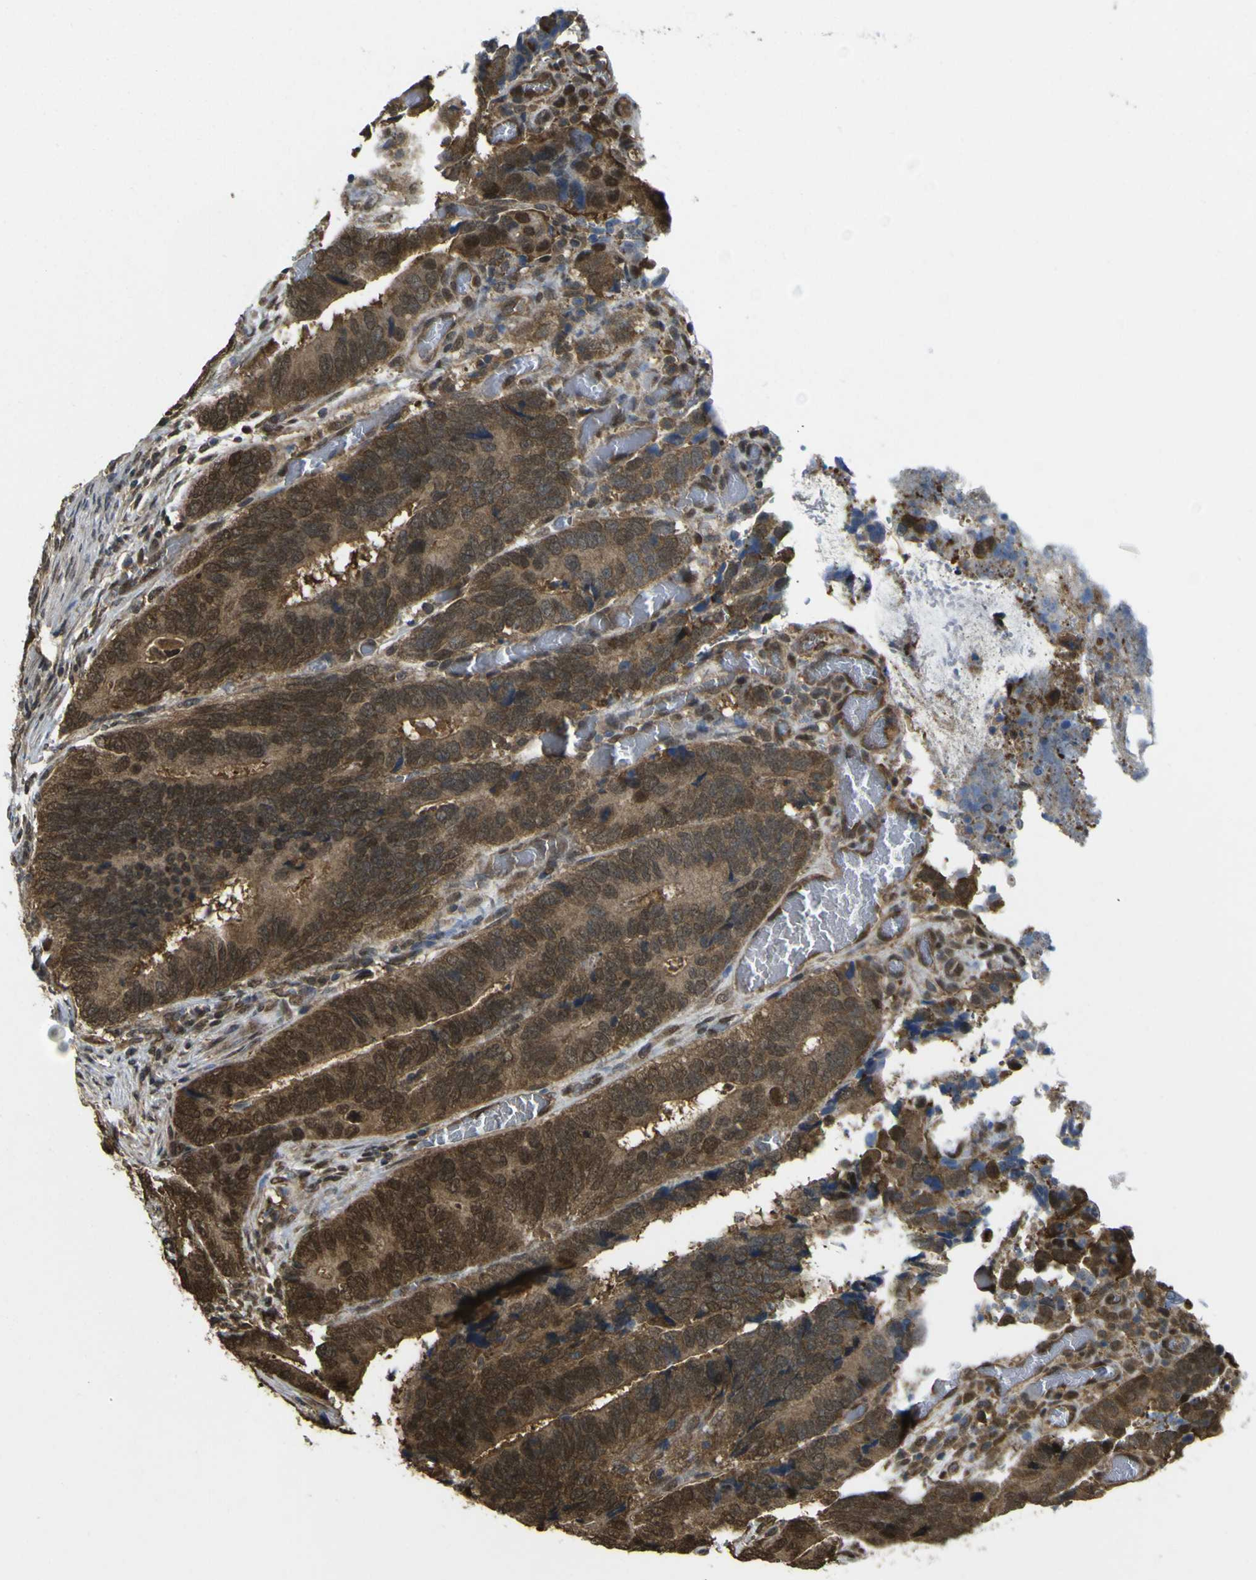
{"staining": {"intensity": "moderate", "quantity": ">75%", "location": "cytoplasmic/membranous,nuclear"}, "tissue": "colorectal cancer", "cell_type": "Tumor cells", "image_type": "cancer", "snomed": [{"axis": "morphology", "description": "Adenocarcinoma, NOS"}, {"axis": "topography", "description": "Colon"}], "caption": "This is an image of immunohistochemistry (IHC) staining of colorectal cancer (adenocarcinoma), which shows moderate staining in the cytoplasmic/membranous and nuclear of tumor cells.", "gene": "YWHAG", "patient": {"sex": "male", "age": 72}}